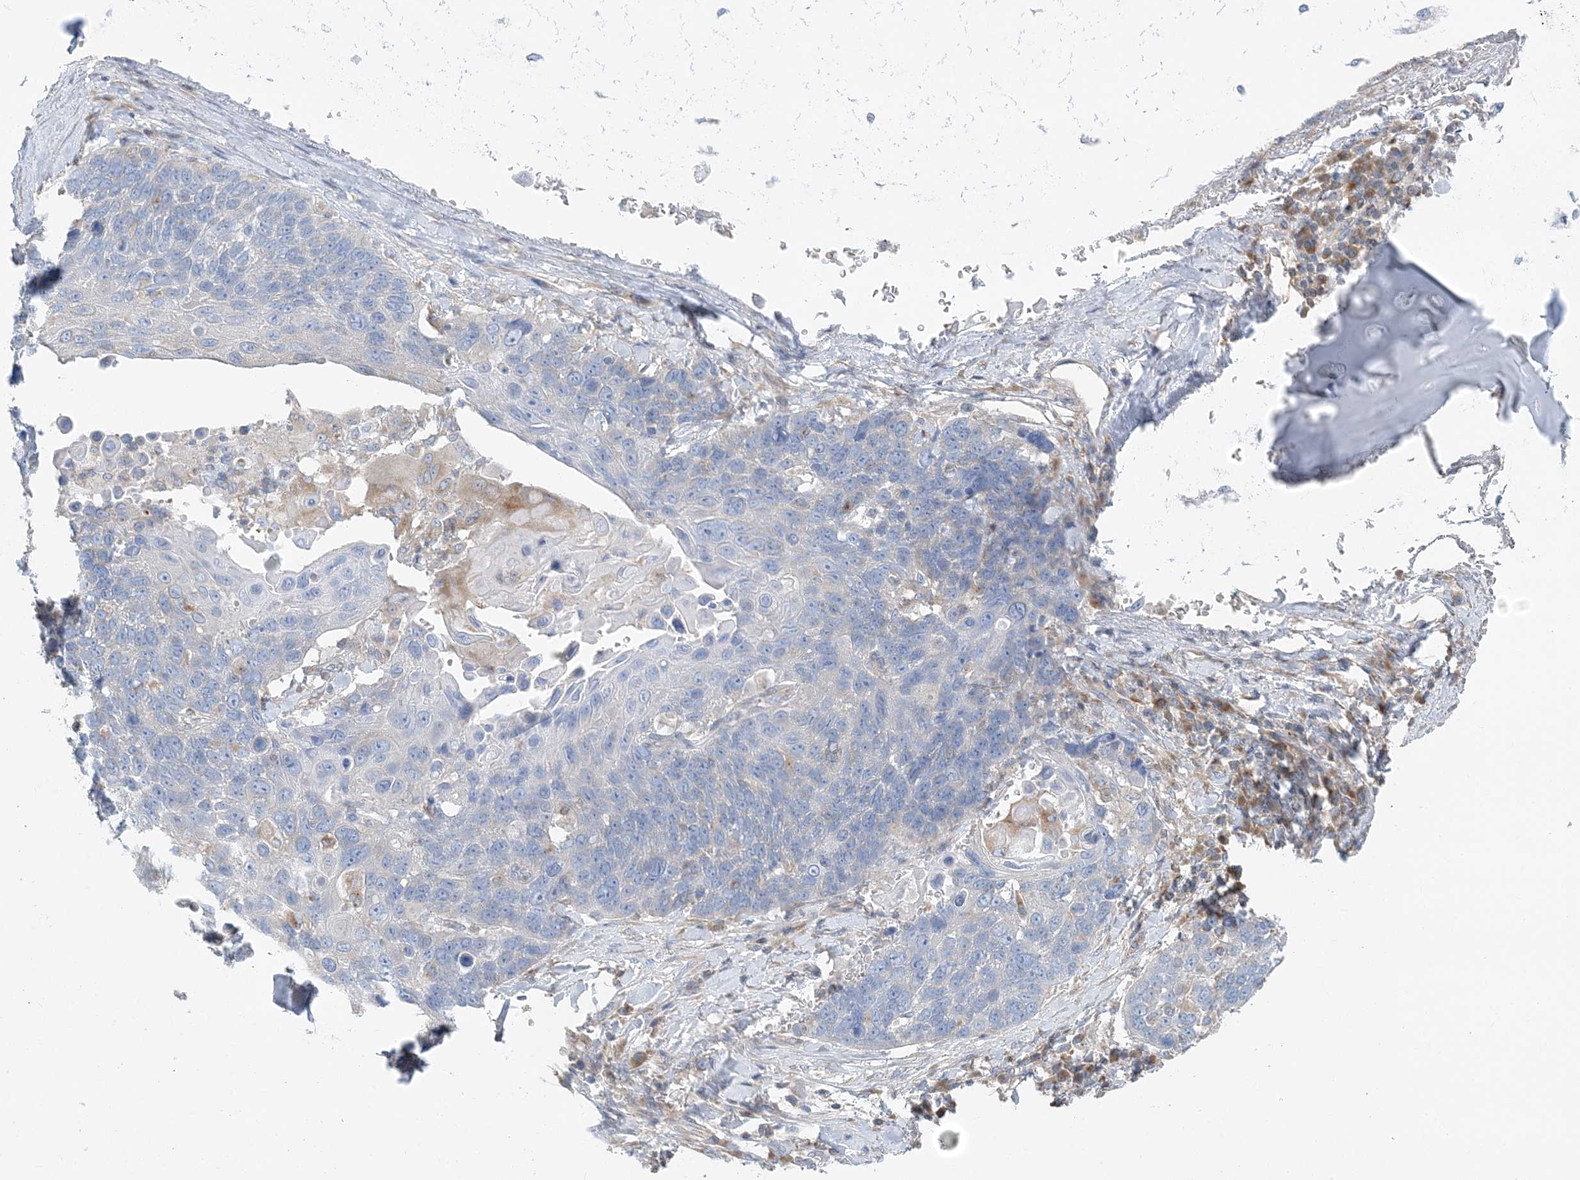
{"staining": {"intensity": "negative", "quantity": "none", "location": "none"}, "tissue": "lung cancer", "cell_type": "Tumor cells", "image_type": "cancer", "snomed": [{"axis": "morphology", "description": "Squamous cell carcinoma, NOS"}, {"axis": "topography", "description": "Lung"}], "caption": "The immunohistochemistry (IHC) photomicrograph has no significant positivity in tumor cells of squamous cell carcinoma (lung) tissue.", "gene": "FAM114A2", "patient": {"sex": "male", "age": 66}}